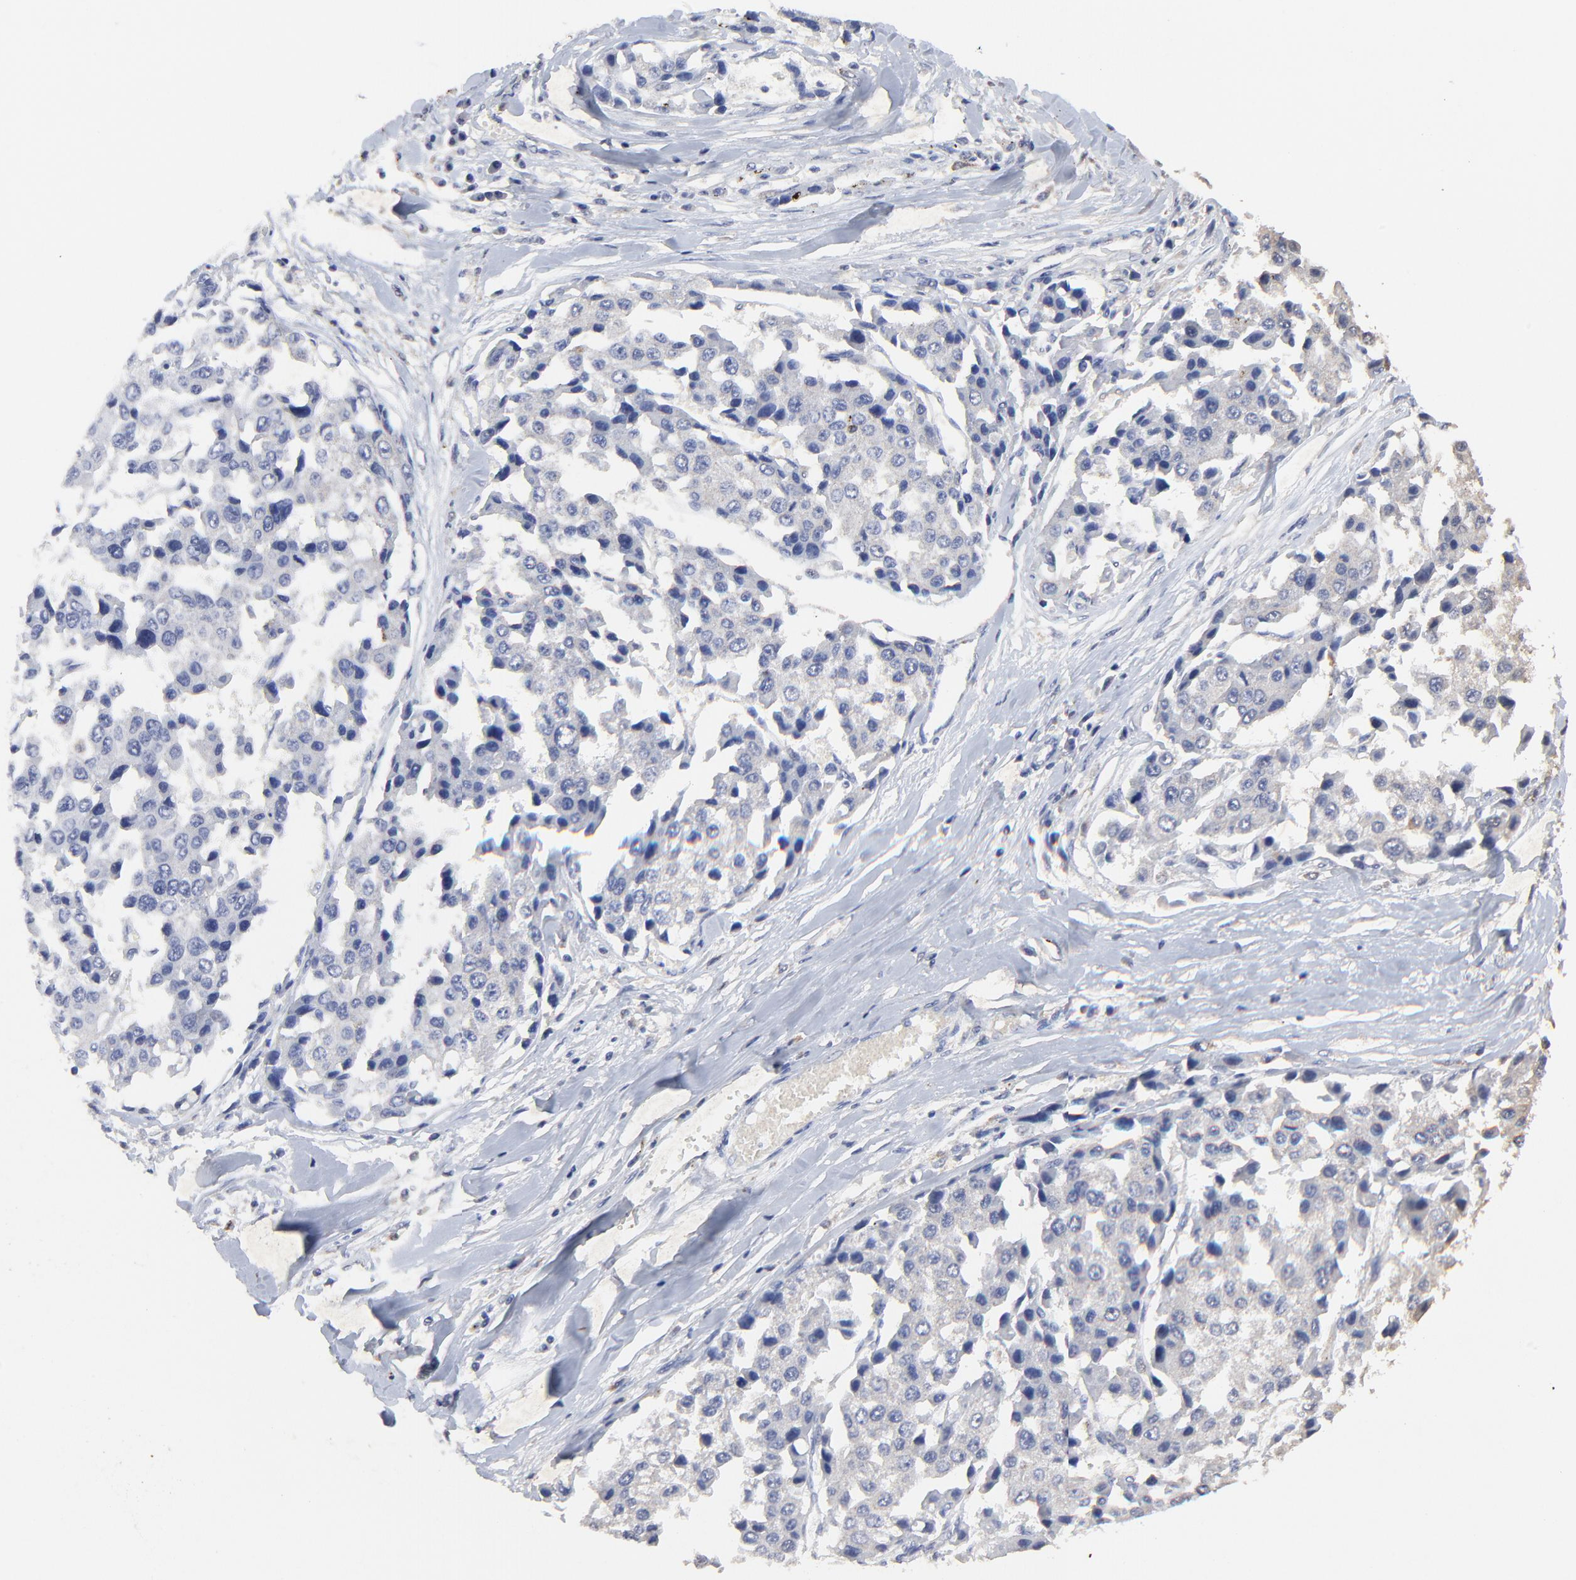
{"staining": {"intensity": "negative", "quantity": "none", "location": "none"}, "tissue": "liver cancer", "cell_type": "Tumor cells", "image_type": "cancer", "snomed": [{"axis": "morphology", "description": "Carcinoma, Hepatocellular, NOS"}, {"axis": "topography", "description": "Liver"}], "caption": "Protein analysis of hepatocellular carcinoma (liver) reveals no significant staining in tumor cells.", "gene": "LGALS3", "patient": {"sex": "female", "age": 66}}